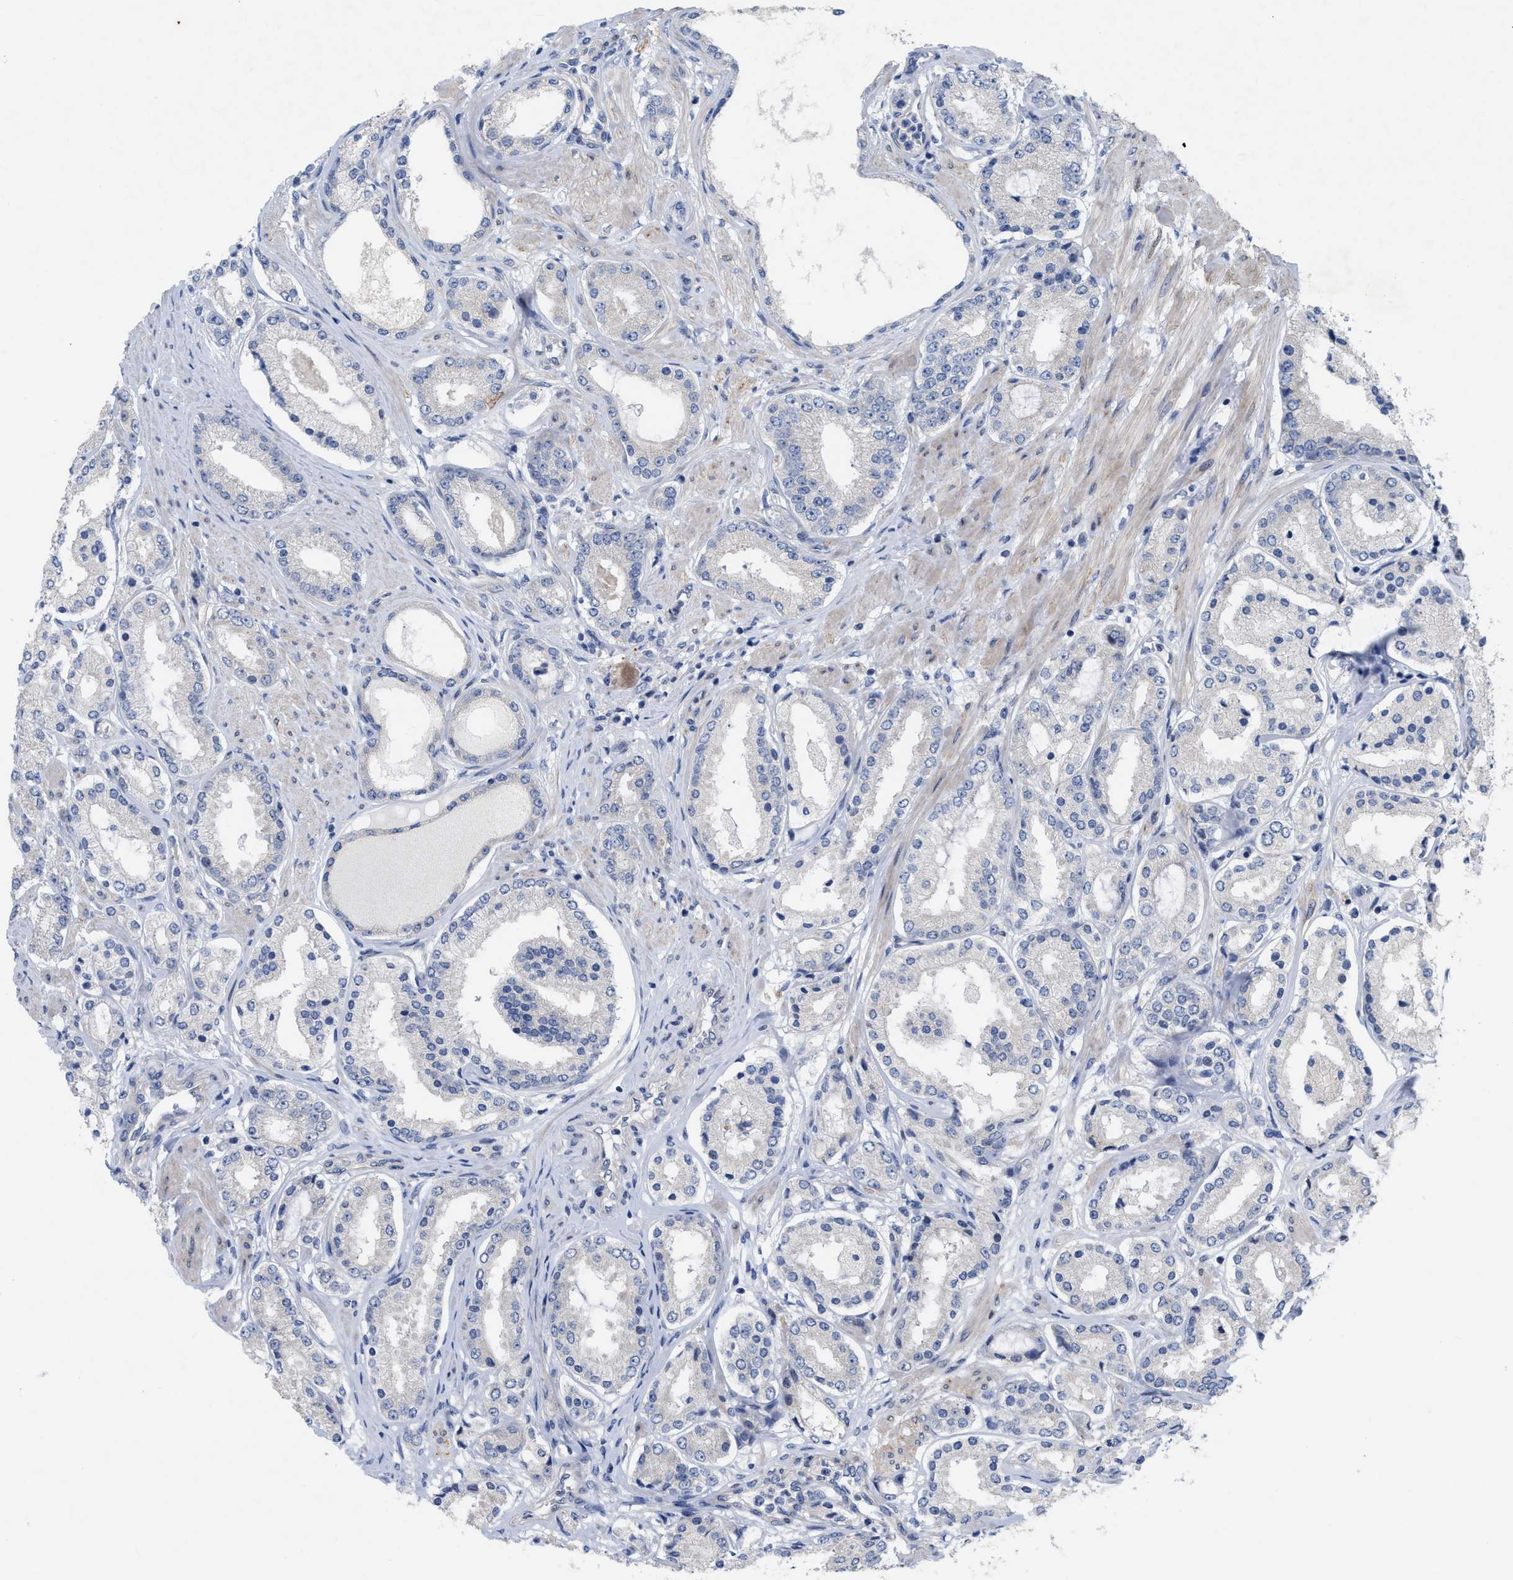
{"staining": {"intensity": "negative", "quantity": "none", "location": "none"}, "tissue": "prostate cancer", "cell_type": "Tumor cells", "image_type": "cancer", "snomed": [{"axis": "morphology", "description": "Adenocarcinoma, Low grade"}, {"axis": "topography", "description": "Prostate"}], "caption": "Immunohistochemistry photomicrograph of human adenocarcinoma (low-grade) (prostate) stained for a protein (brown), which displays no expression in tumor cells.", "gene": "NDEL1", "patient": {"sex": "male", "age": 63}}